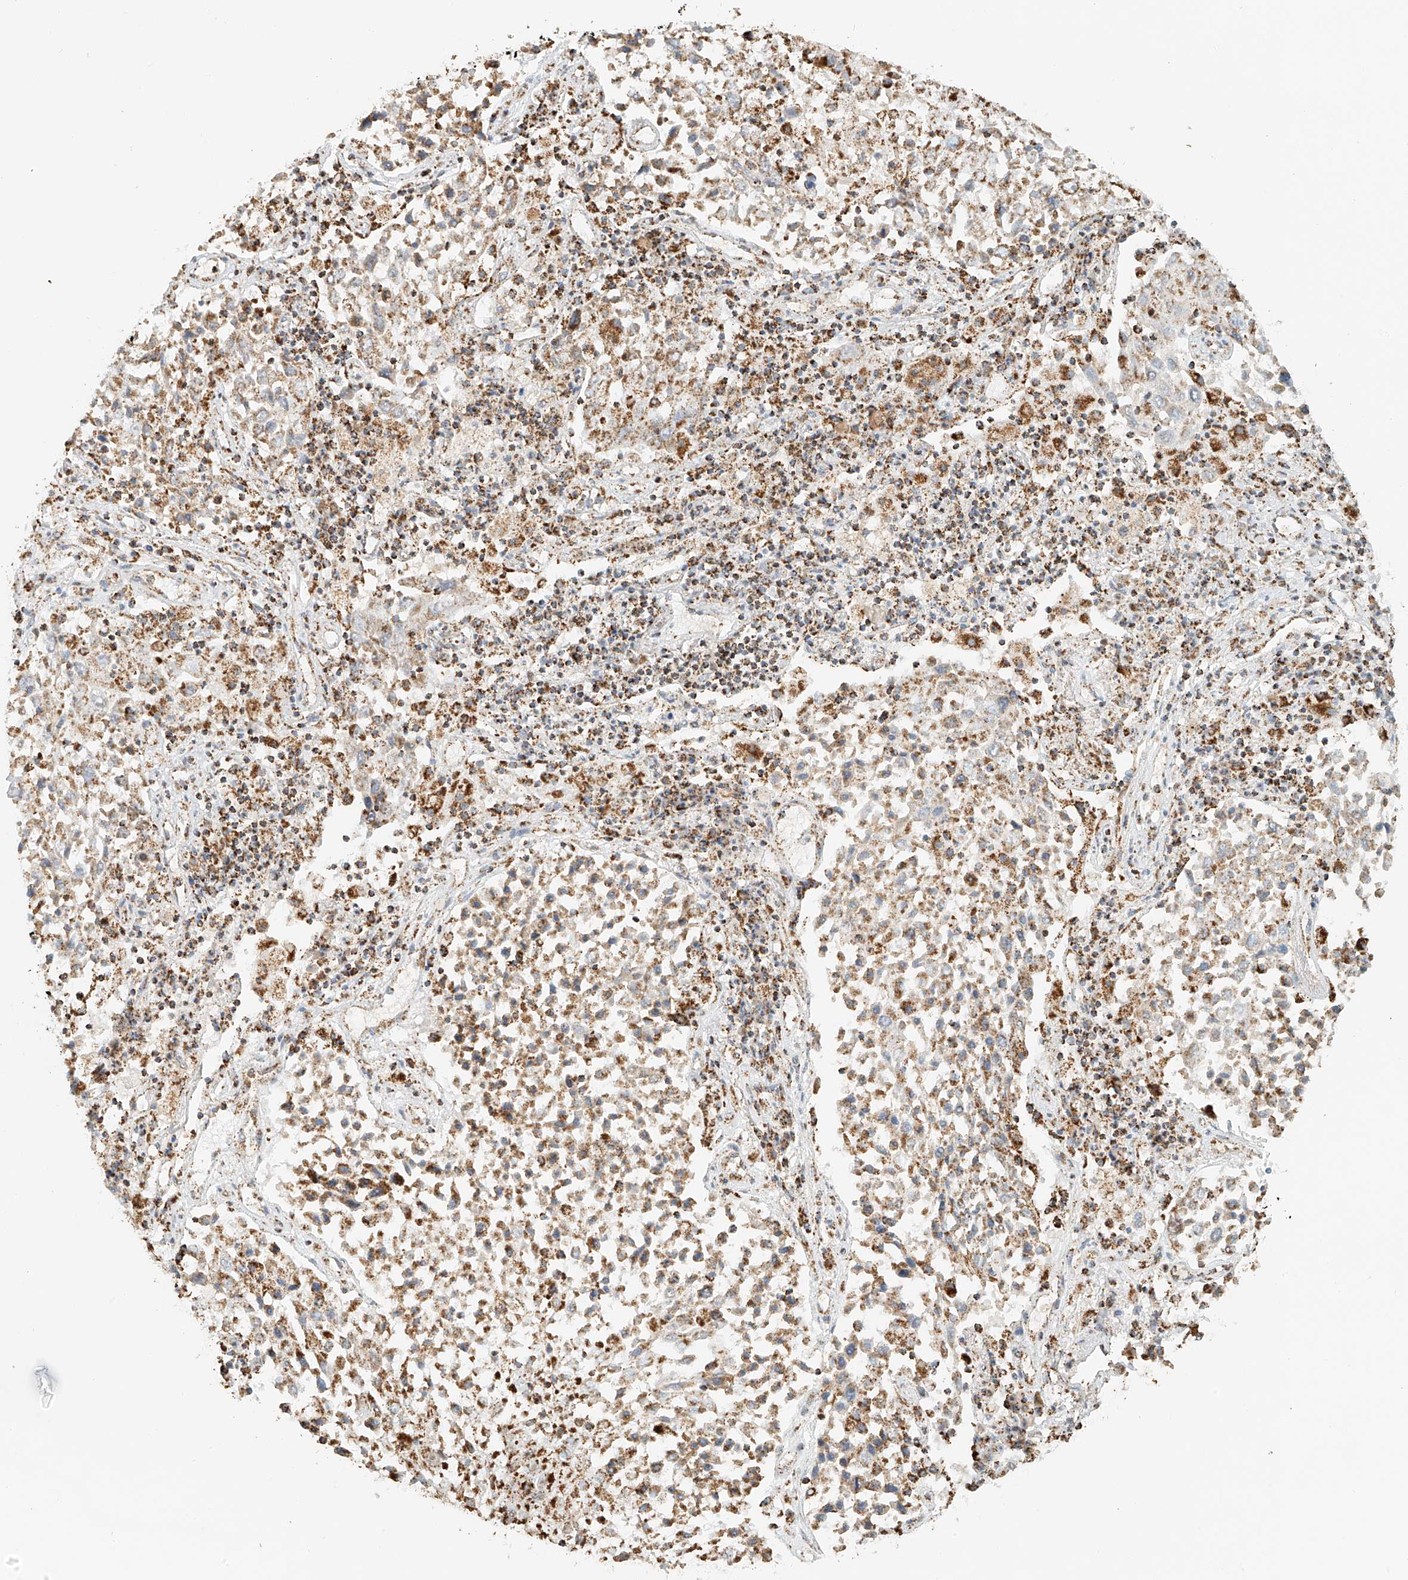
{"staining": {"intensity": "moderate", "quantity": ">75%", "location": "cytoplasmic/membranous"}, "tissue": "lung cancer", "cell_type": "Tumor cells", "image_type": "cancer", "snomed": [{"axis": "morphology", "description": "Squamous cell carcinoma, NOS"}, {"axis": "topography", "description": "Lung"}], "caption": "About >75% of tumor cells in human lung squamous cell carcinoma demonstrate moderate cytoplasmic/membranous protein positivity as visualized by brown immunohistochemical staining.", "gene": "MIPEP", "patient": {"sex": "male", "age": 65}}